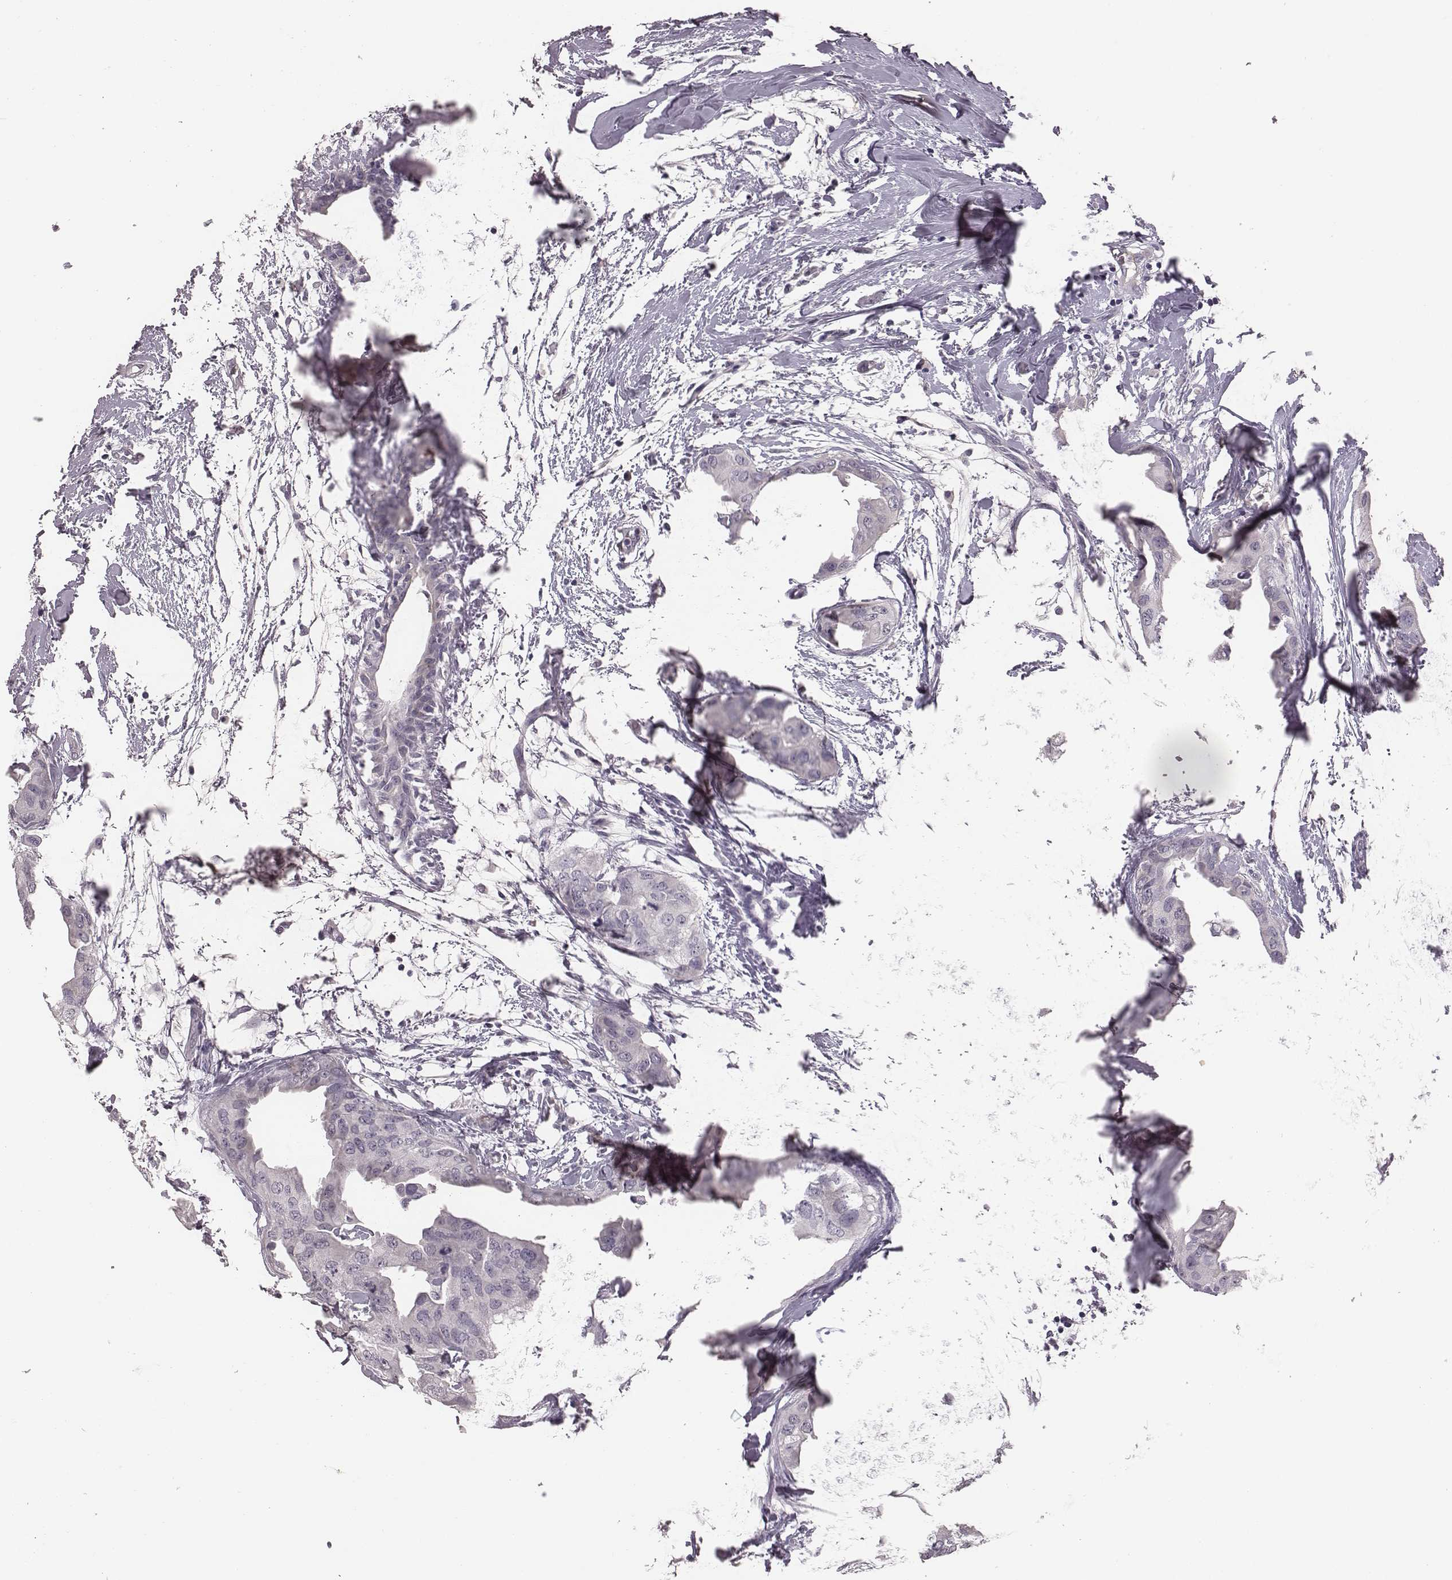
{"staining": {"intensity": "negative", "quantity": "none", "location": "none"}, "tissue": "breast cancer", "cell_type": "Tumor cells", "image_type": "cancer", "snomed": [{"axis": "morphology", "description": "Normal tissue, NOS"}, {"axis": "morphology", "description": "Duct carcinoma"}, {"axis": "topography", "description": "Breast"}], "caption": "IHC micrograph of human breast cancer stained for a protein (brown), which displays no expression in tumor cells. (DAB (3,3'-diaminobenzidine) IHC, high magnification).", "gene": "CFTR", "patient": {"sex": "female", "age": 40}}